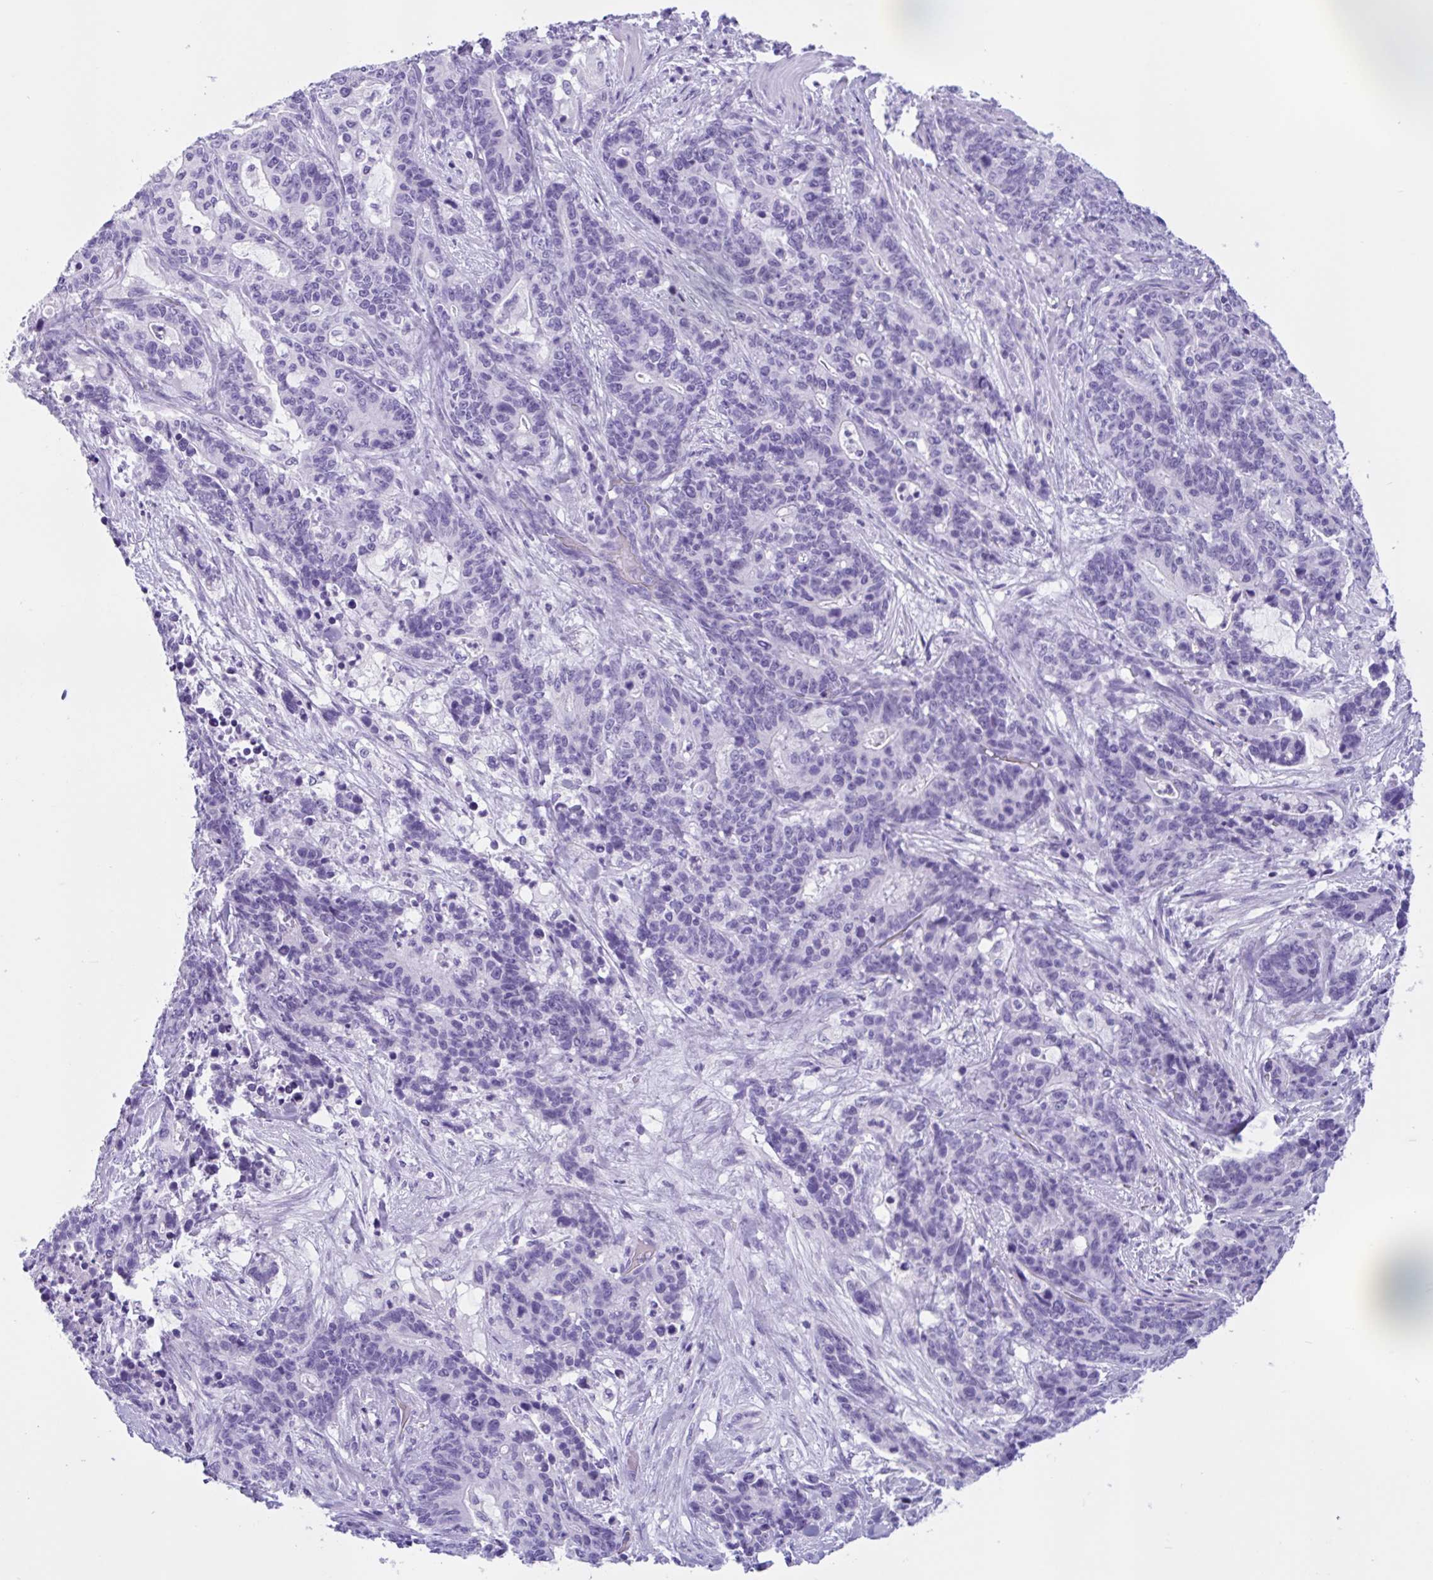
{"staining": {"intensity": "negative", "quantity": "none", "location": "none"}, "tissue": "stomach cancer", "cell_type": "Tumor cells", "image_type": "cancer", "snomed": [{"axis": "morphology", "description": "Normal tissue, NOS"}, {"axis": "morphology", "description": "Adenocarcinoma, NOS"}, {"axis": "topography", "description": "Stomach"}], "caption": "There is no significant positivity in tumor cells of adenocarcinoma (stomach).", "gene": "ZNF319", "patient": {"sex": "female", "age": 64}}